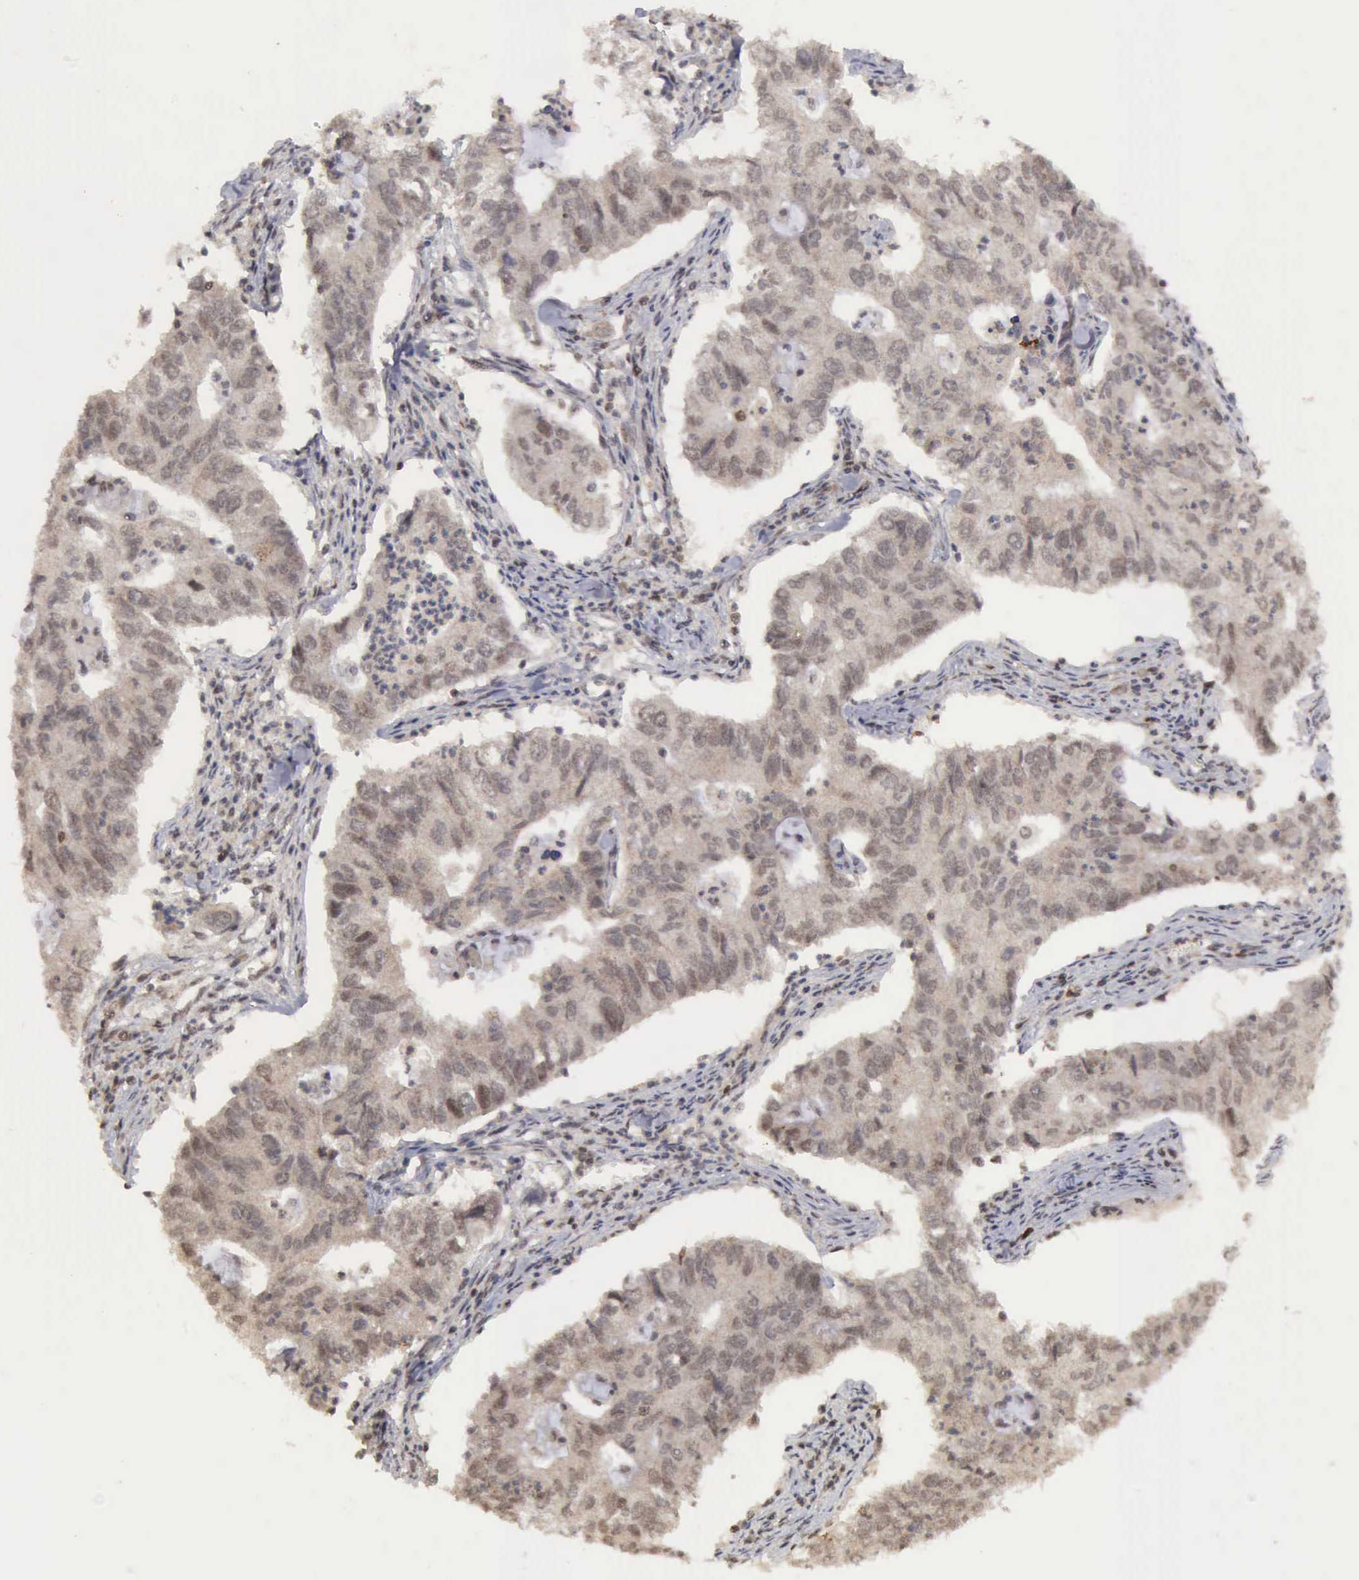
{"staining": {"intensity": "weak", "quantity": "<25%", "location": "nuclear"}, "tissue": "lung cancer", "cell_type": "Tumor cells", "image_type": "cancer", "snomed": [{"axis": "morphology", "description": "Adenocarcinoma, NOS"}, {"axis": "topography", "description": "Lung"}], "caption": "DAB (3,3'-diaminobenzidine) immunohistochemical staining of lung cancer (adenocarcinoma) demonstrates no significant positivity in tumor cells.", "gene": "CDKN2A", "patient": {"sex": "male", "age": 48}}